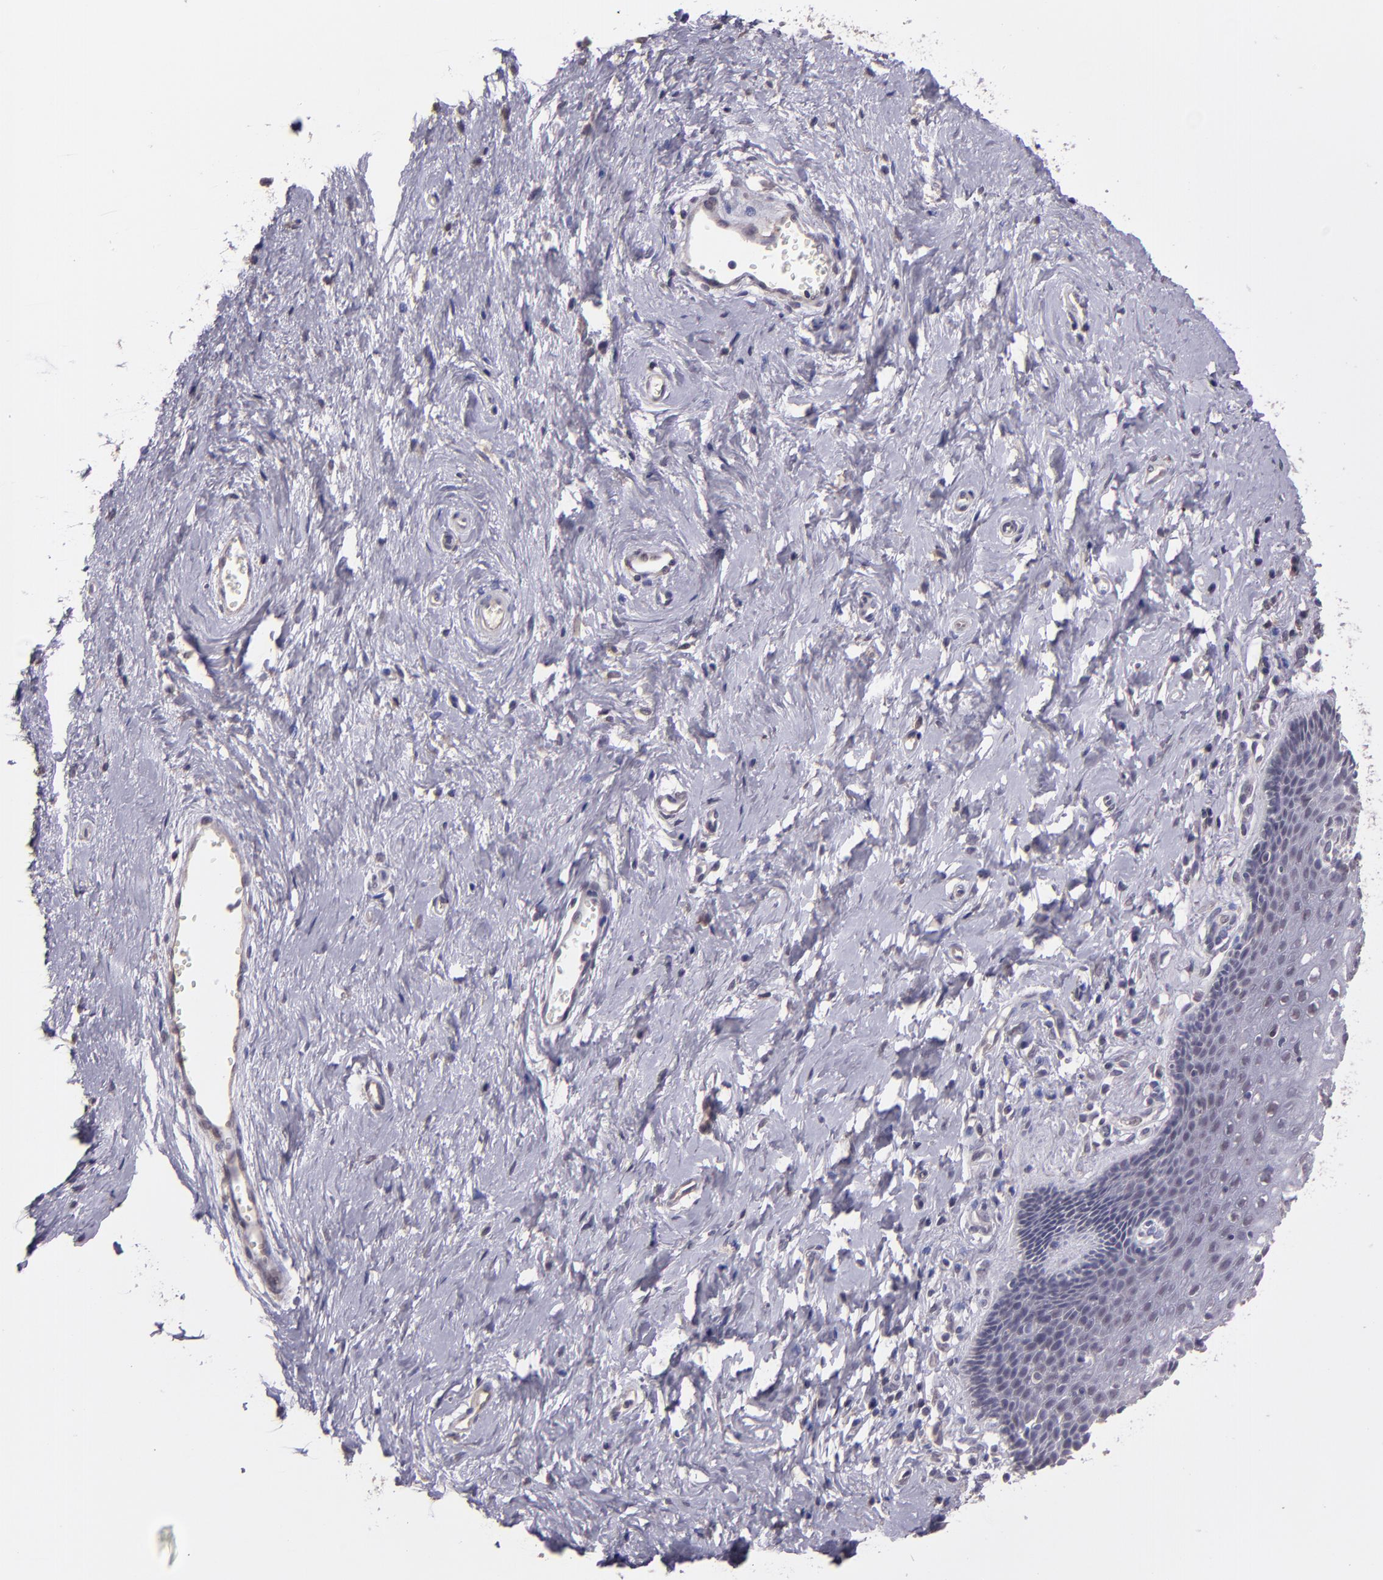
{"staining": {"intensity": "negative", "quantity": "none", "location": "none"}, "tissue": "cervix", "cell_type": "Glandular cells", "image_type": "normal", "snomed": [{"axis": "morphology", "description": "Normal tissue, NOS"}, {"axis": "topography", "description": "Cervix"}], "caption": "Immunohistochemical staining of benign human cervix shows no significant positivity in glandular cells.", "gene": "TAF7L", "patient": {"sex": "female", "age": 39}}